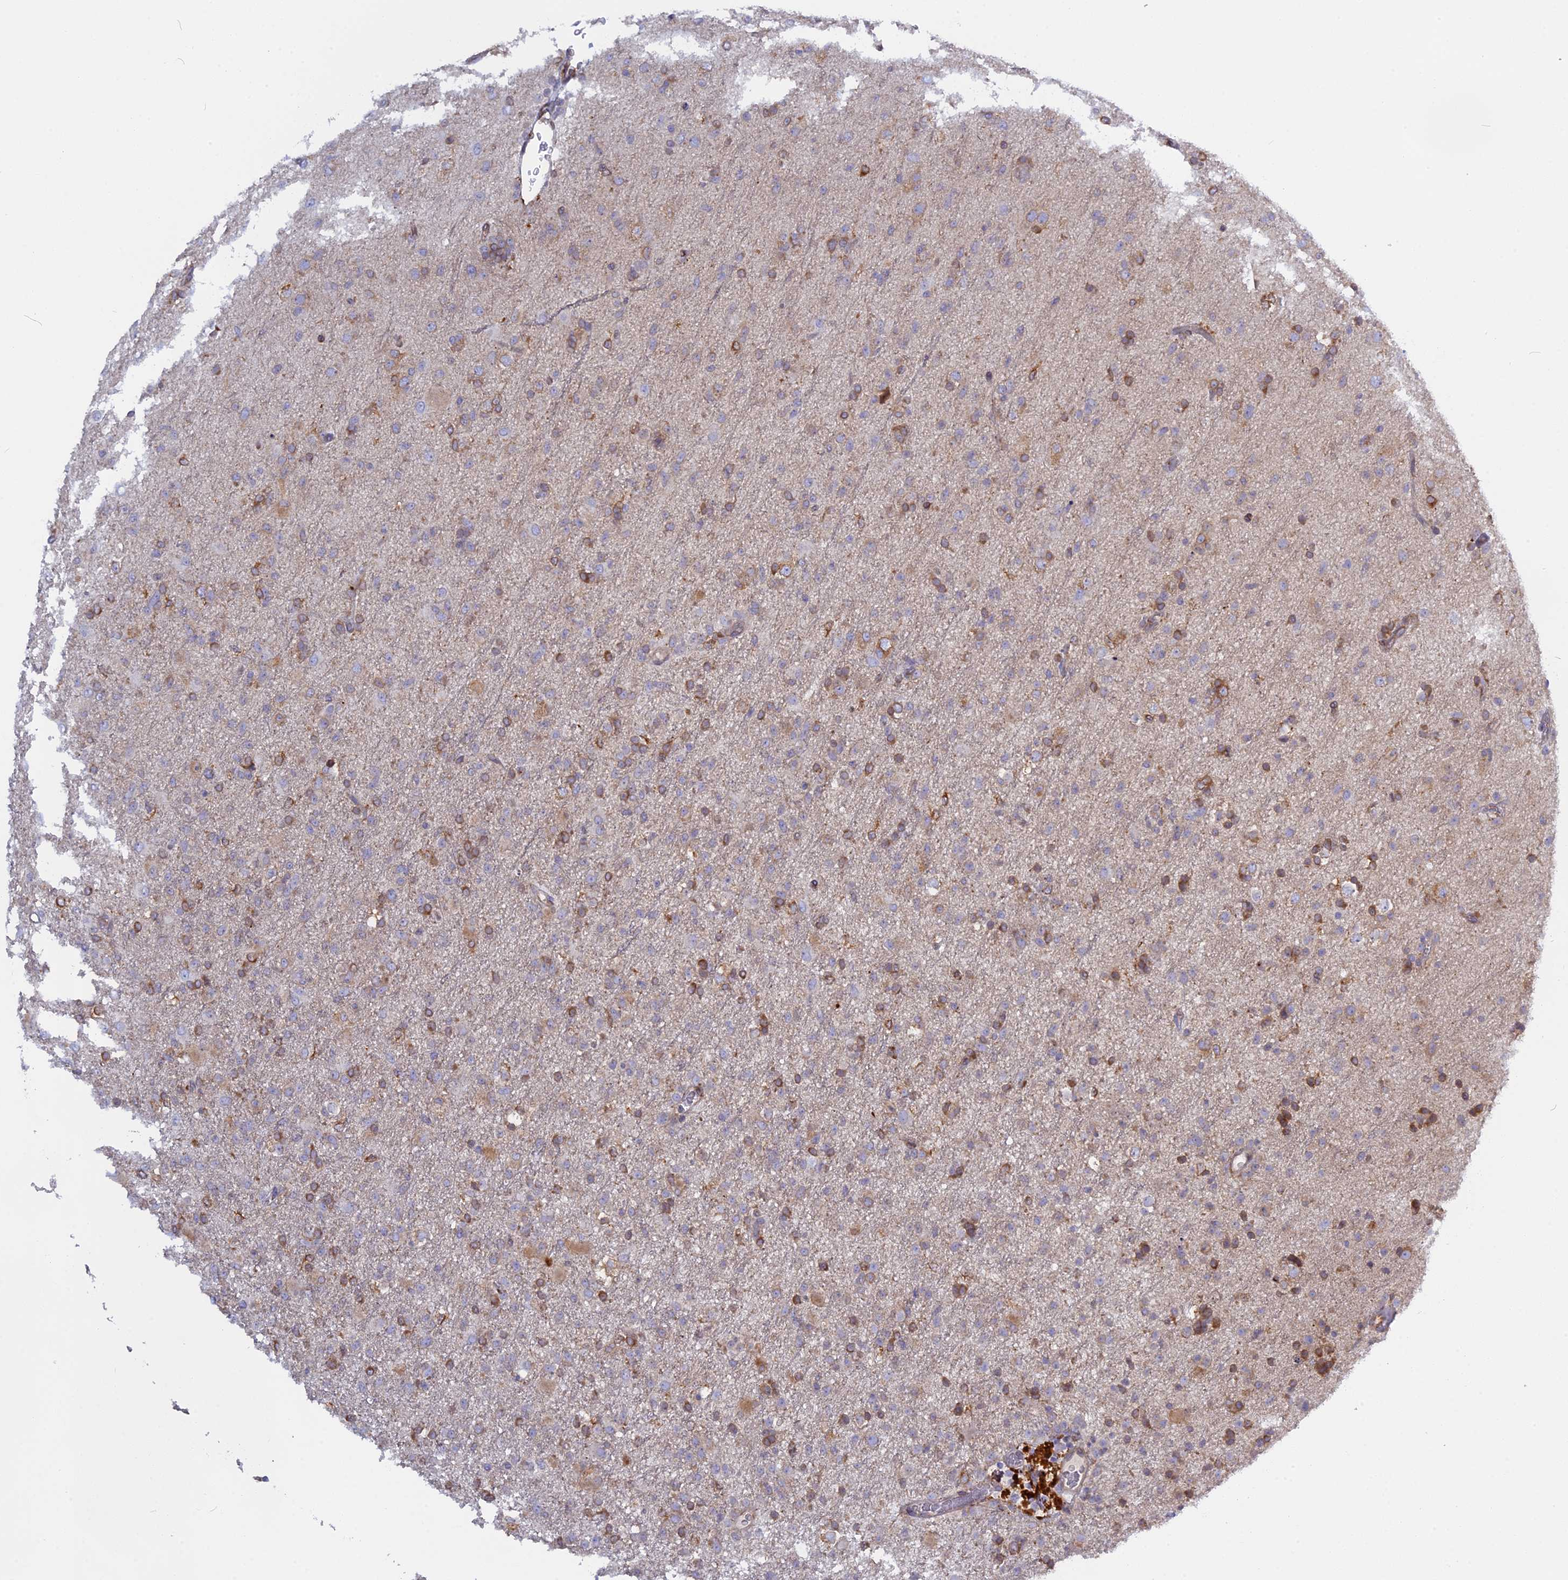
{"staining": {"intensity": "moderate", "quantity": "<25%", "location": "cytoplasmic/membranous"}, "tissue": "glioma", "cell_type": "Tumor cells", "image_type": "cancer", "snomed": [{"axis": "morphology", "description": "Glioma, malignant, Low grade"}, {"axis": "topography", "description": "Brain"}], "caption": "Human low-grade glioma (malignant) stained with a protein marker exhibits moderate staining in tumor cells.", "gene": "TLCD1", "patient": {"sex": "male", "age": 65}}